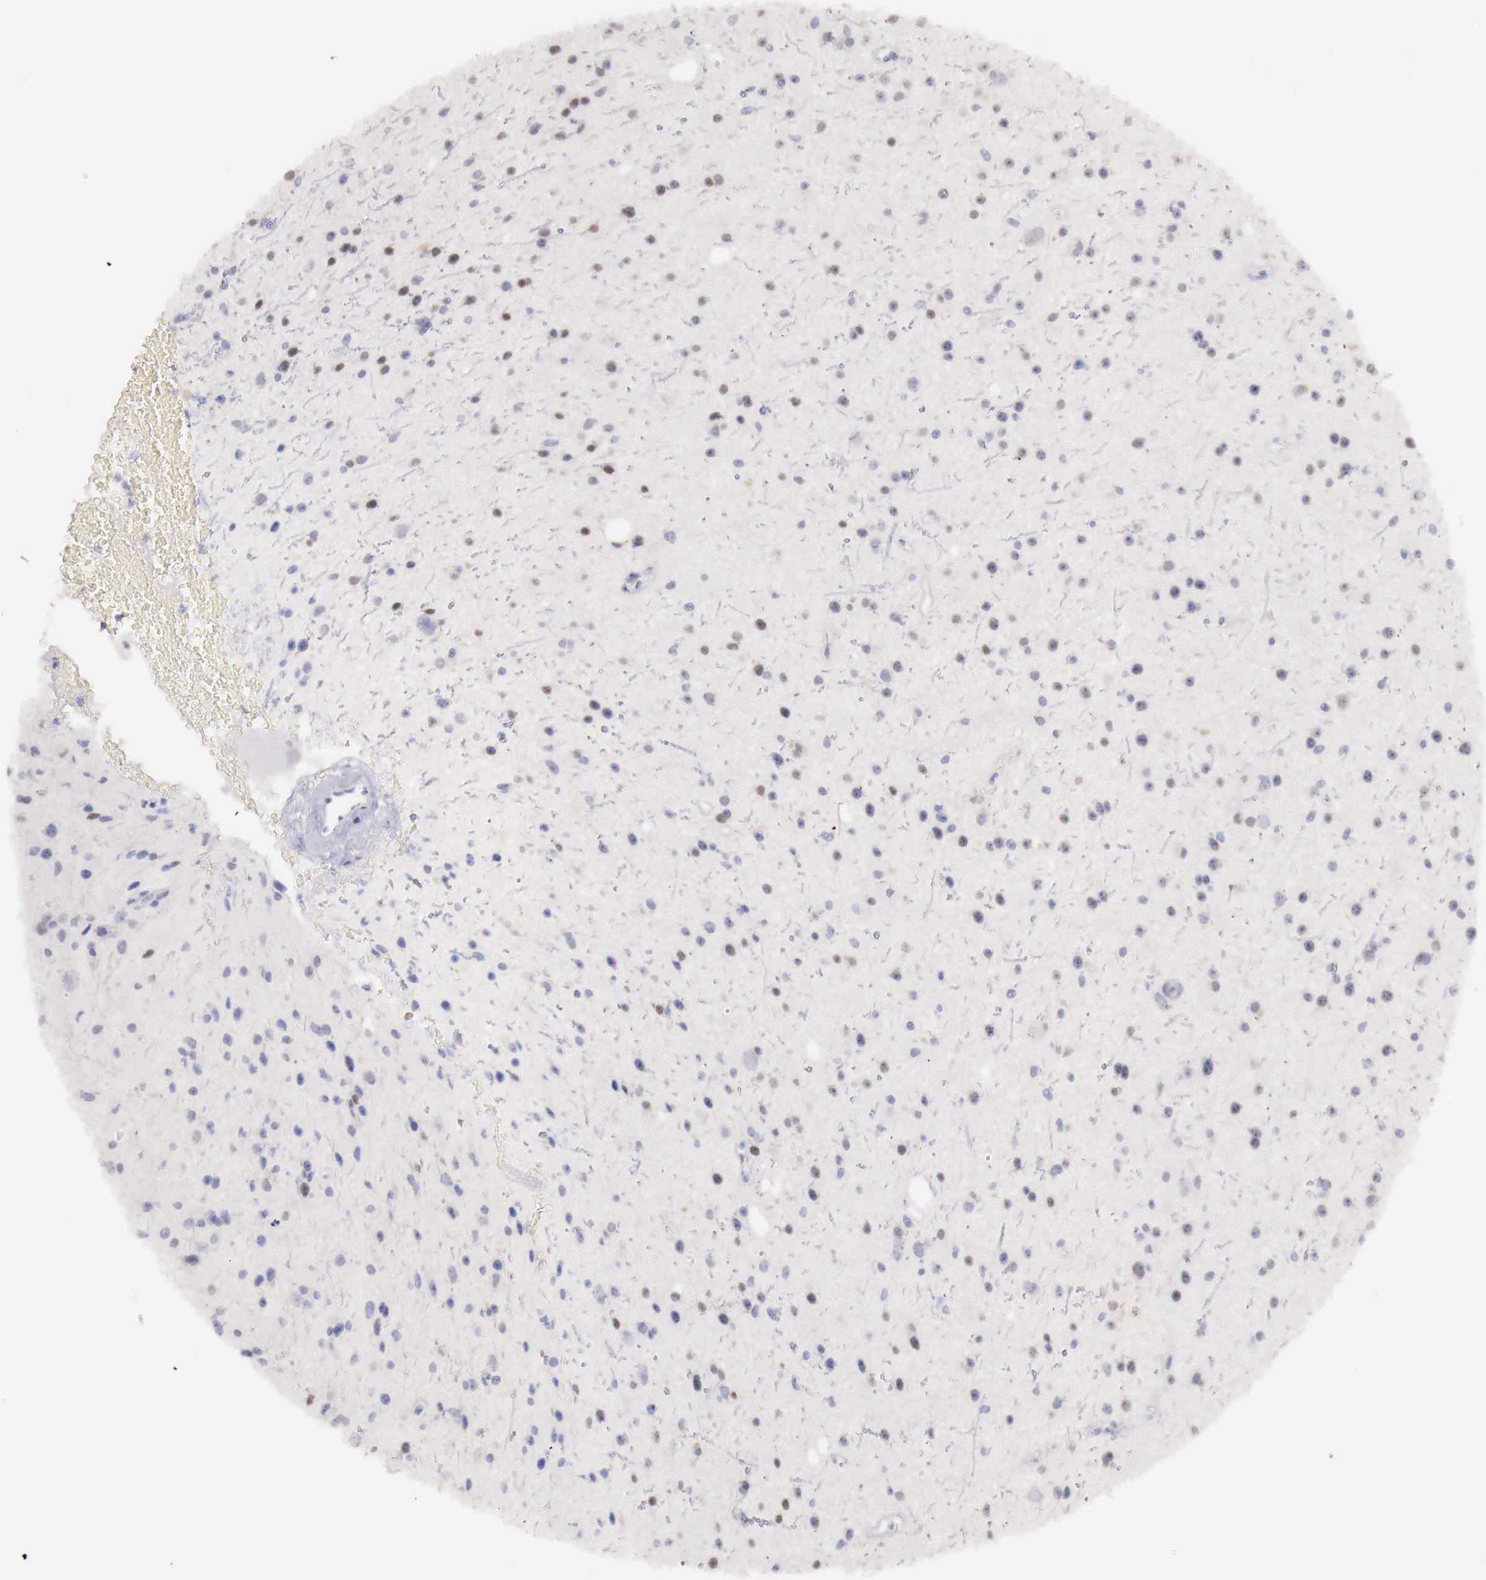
{"staining": {"intensity": "negative", "quantity": "none", "location": "none"}, "tissue": "glioma", "cell_type": "Tumor cells", "image_type": "cancer", "snomed": [{"axis": "morphology", "description": "Glioma, malignant, Low grade"}, {"axis": "topography", "description": "Brain"}], "caption": "There is no significant expression in tumor cells of glioma.", "gene": "UBA1", "patient": {"sex": "female", "age": 46}}